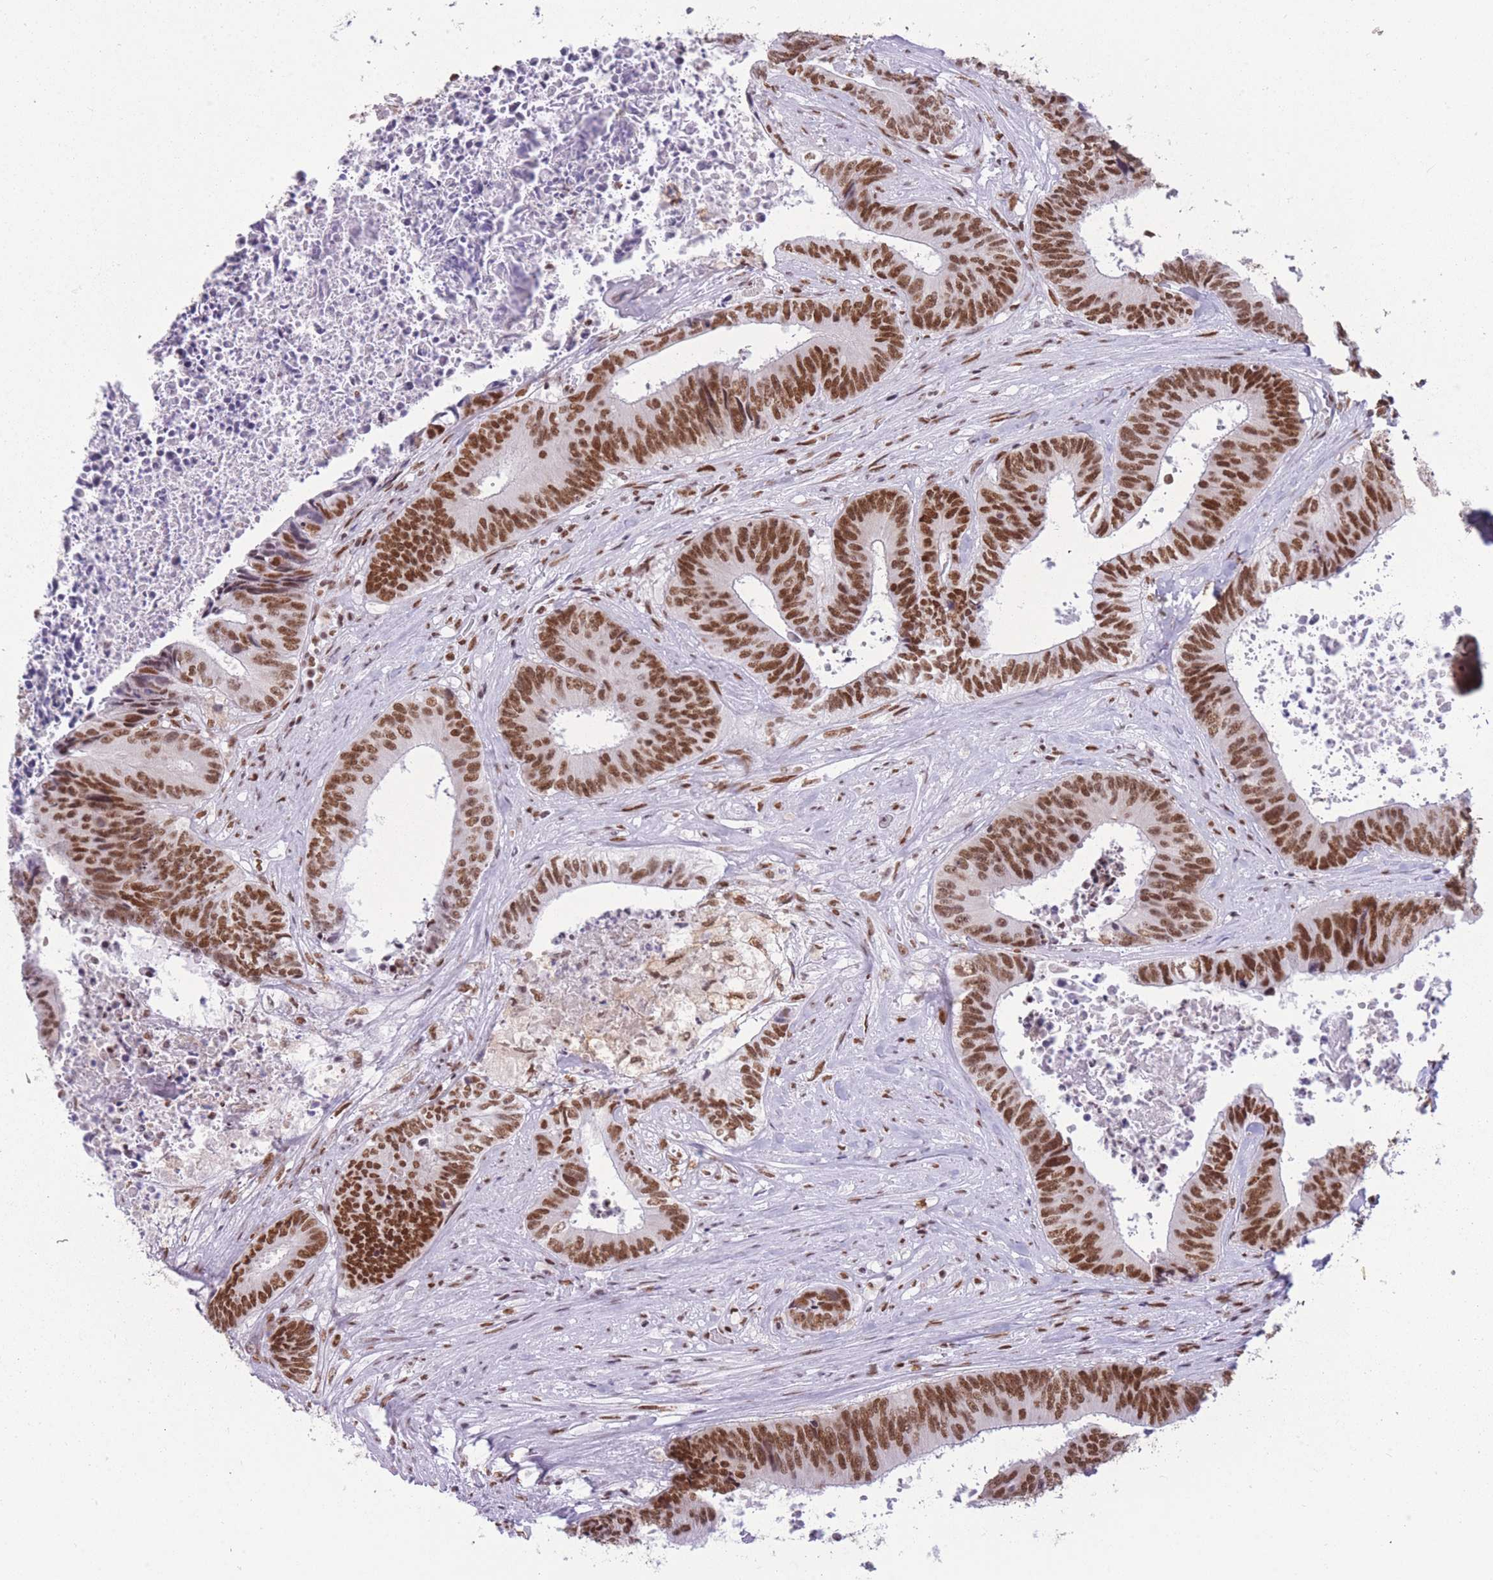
{"staining": {"intensity": "strong", "quantity": ">75%", "location": "nuclear"}, "tissue": "colorectal cancer", "cell_type": "Tumor cells", "image_type": "cancer", "snomed": [{"axis": "morphology", "description": "Adenocarcinoma, NOS"}, {"axis": "topography", "description": "Rectum"}], "caption": "Human adenocarcinoma (colorectal) stained with a brown dye exhibits strong nuclear positive staining in about >75% of tumor cells.", "gene": "HNRNPUL1", "patient": {"sex": "male", "age": 72}}